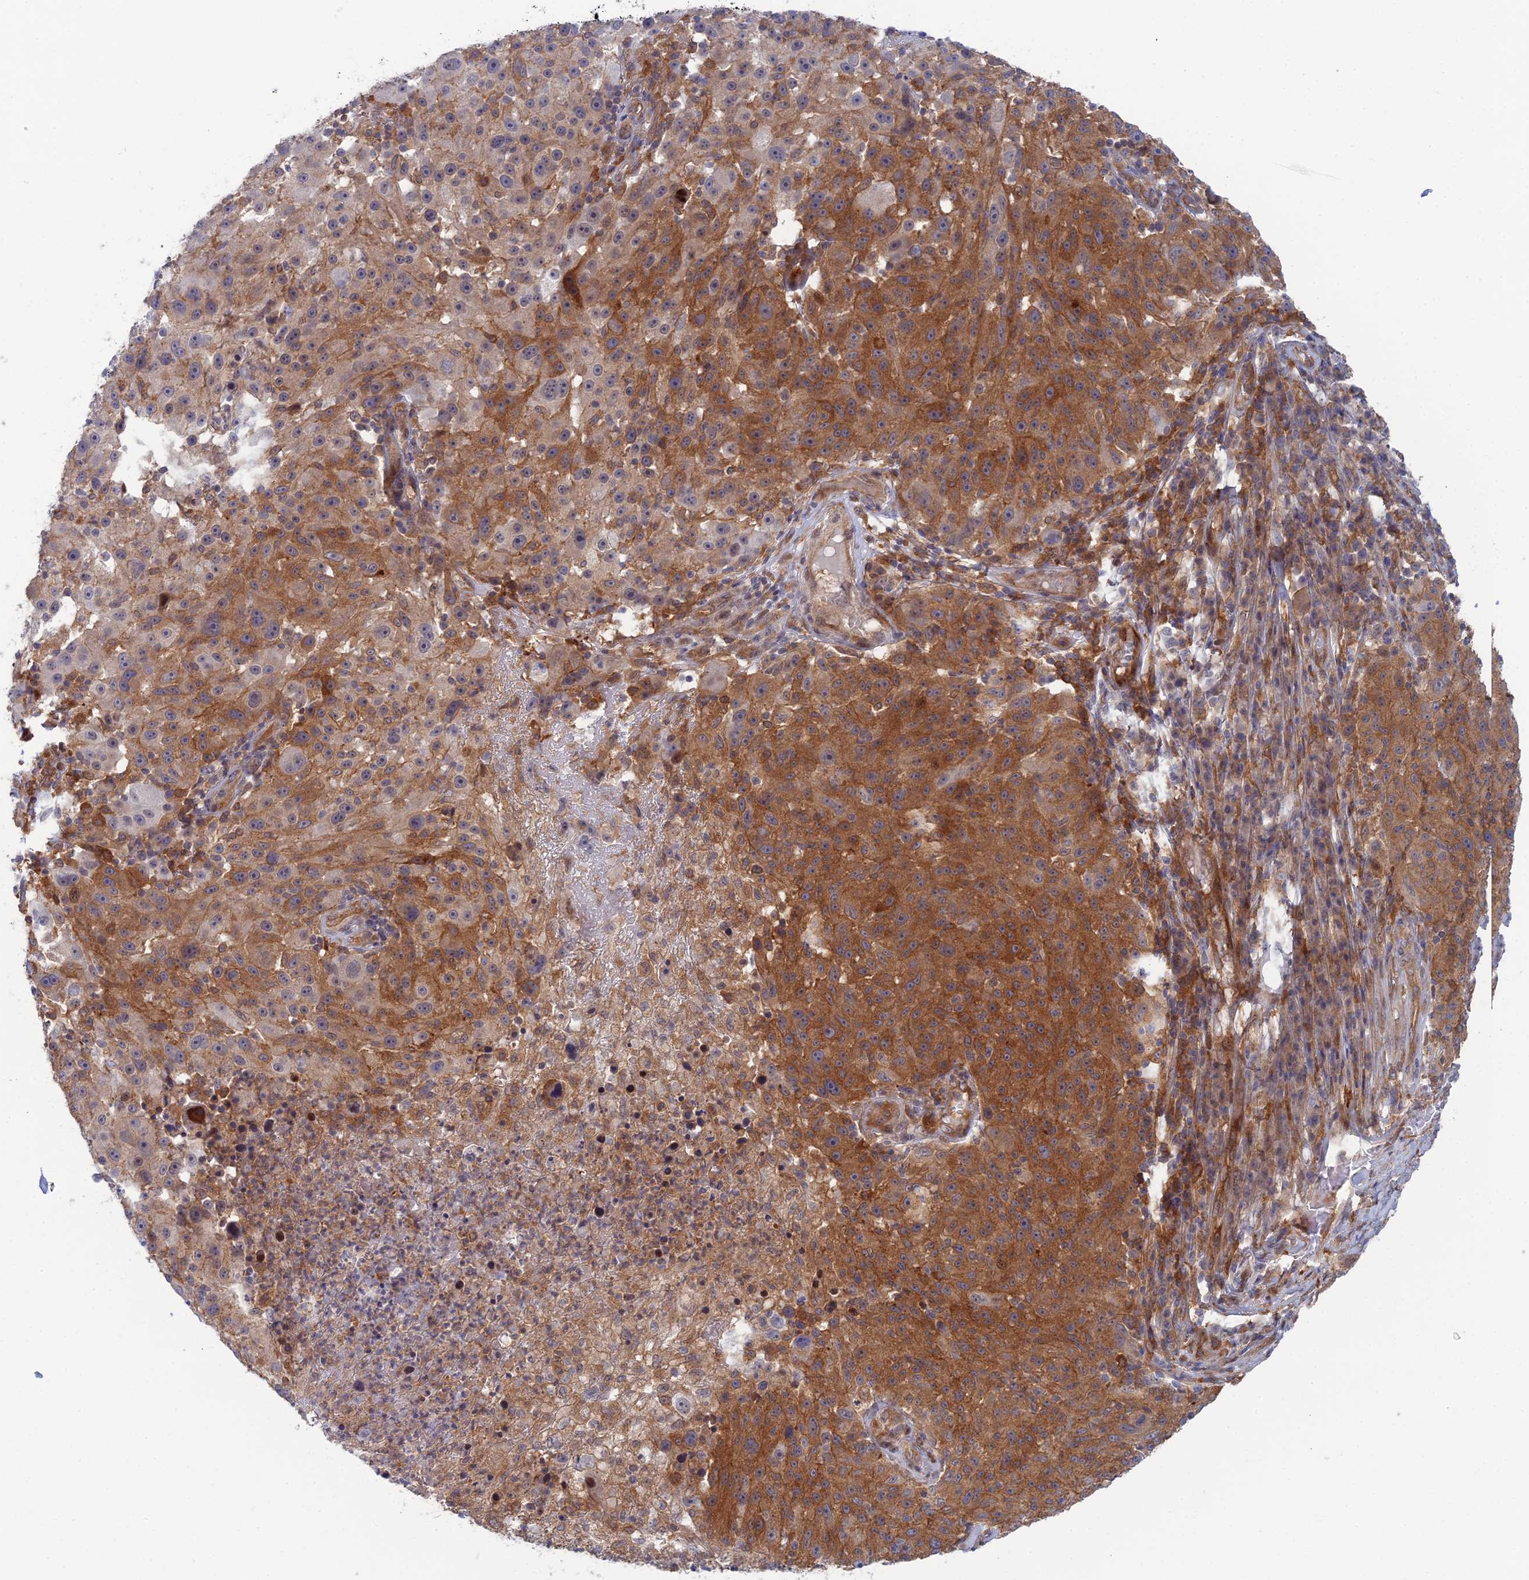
{"staining": {"intensity": "moderate", "quantity": ">75%", "location": "cytoplasmic/membranous"}, "tissue": "melanoma", "cell_type": "Tumor cells", "image_type": "cancer", "snomed": [{"axis": "morphology", "description": "Malignant melanoma, NOS"}, {"axis": "topography", "description": "Skin"}], "caption": "A high-resolution image shows IHC staining of melanoma, which reveals moderate cytoplasmic/membranous staining in about >75% of tumor cells.", "gene": "ABHD1", "patient": {"sex": "male", "age": 53}}